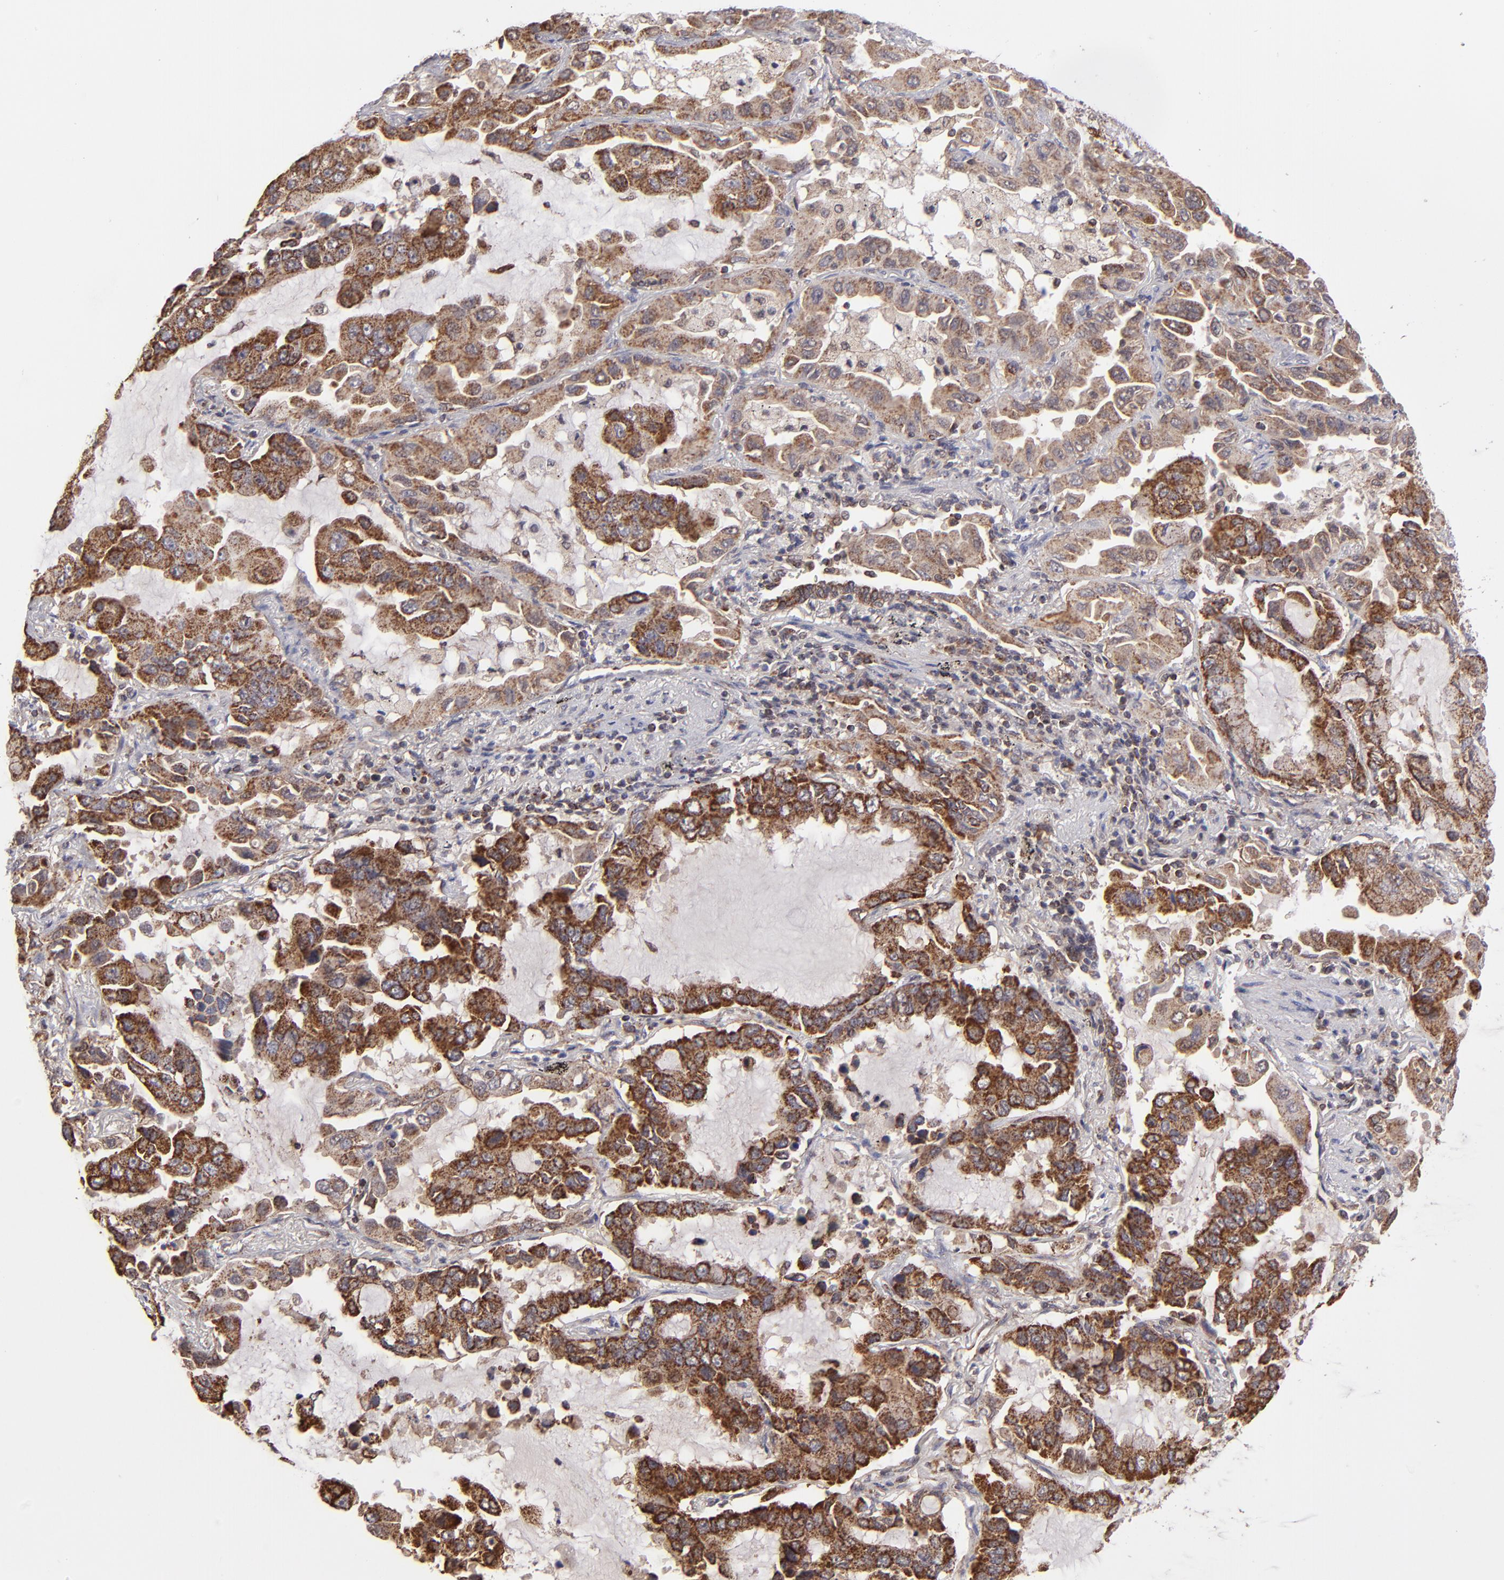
{"staining": {"intensity": "moderate", "quantity": "25%-75%", "location": "cytoplasmic/membranous"}, "tissue": "lung cancer", "cell_type": "Tumor cells", "image_type": "cancer", "snomed": [{"axis": "morphology", "description": "Adenocarcinoma, NOS"}, {"axis": "topography", "description": "Lung"}], "caption": "DAB immunohistochemical staining of human adenocarcinoma (lung) demonstrates moderate cytoplasmic/membranous protein positivity in about 25%-75% of tumor cells.", "gene": "SLC15A1", "patient": {"sex": "male", "age": 64}}